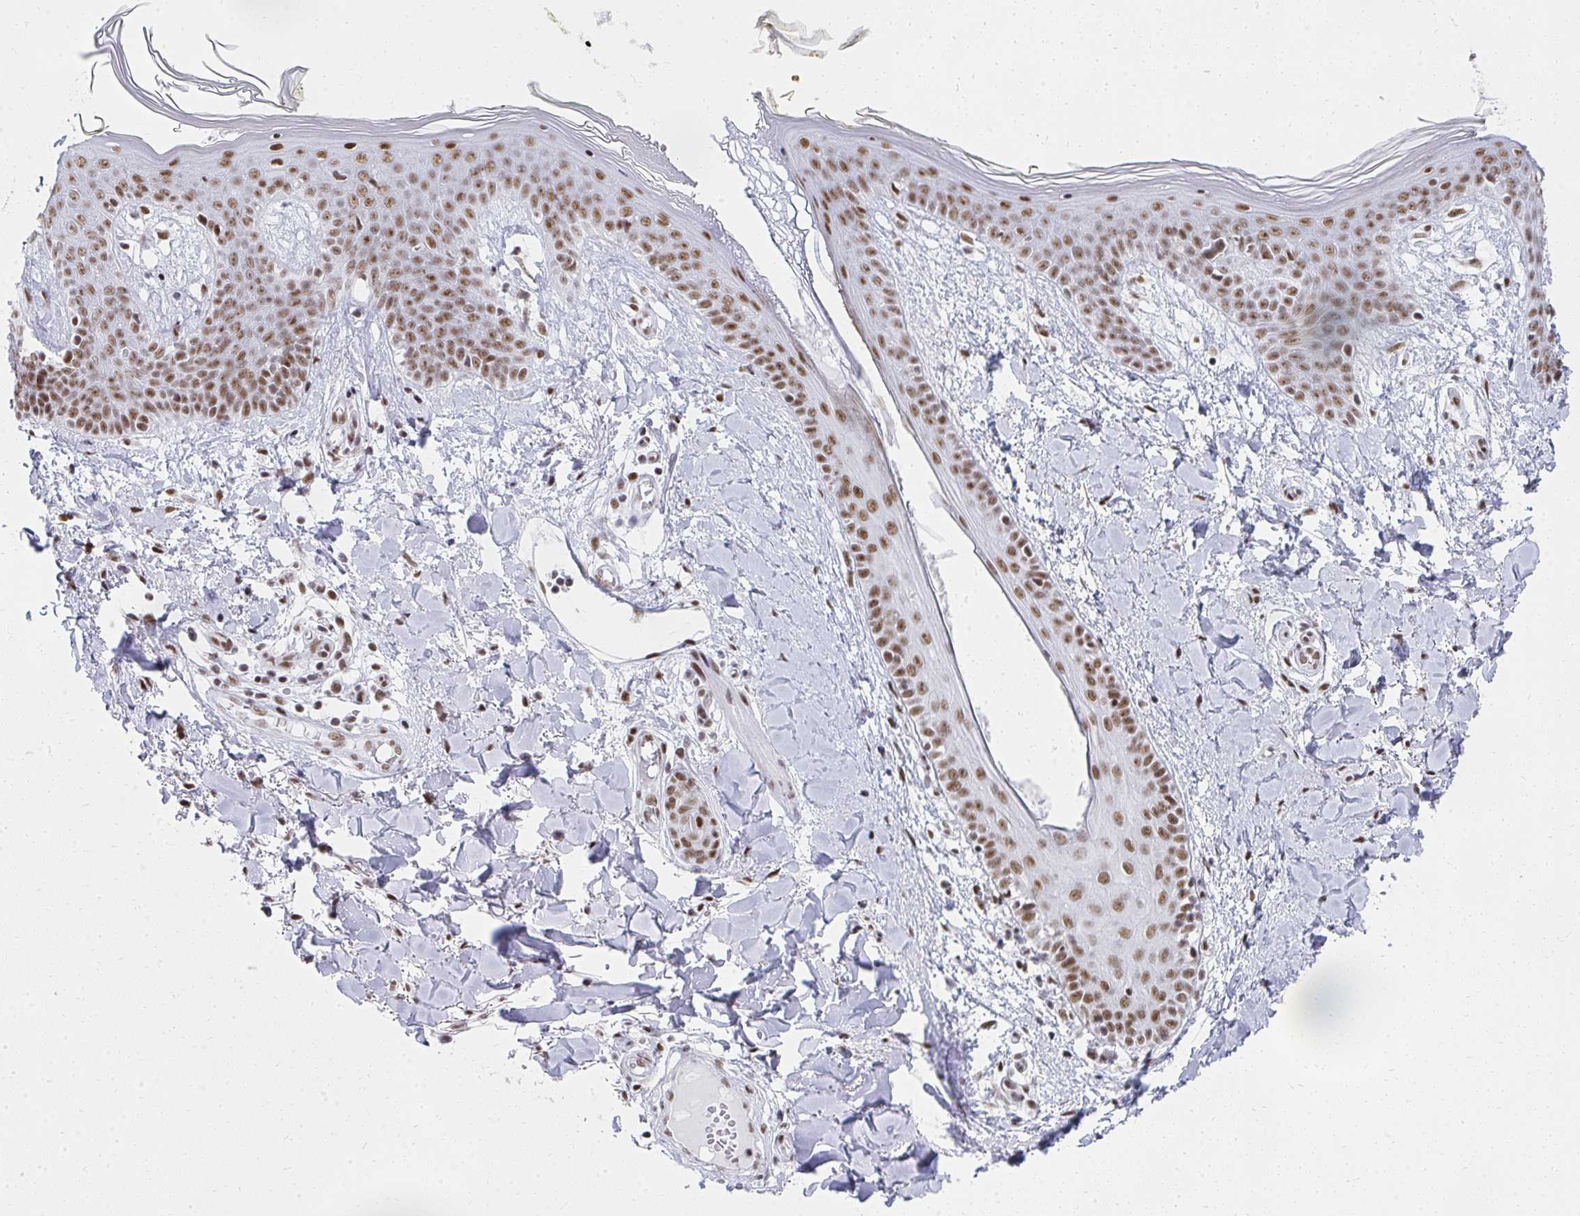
{"staining": {"intensity": "moderate", "quantity": ">75%", "location": "nuclear"}, "tissue": "skin", "cell_type": "Fibroblasts", "image_type": "normal", "snomed": [{"axis": "morphology", "description": "Normal tissue, NOS"}, {"axis": "topography", "description": "Skin"}], "caption": "IHC of benign skin exhibits medium levels of moderate nuclear staining in about >75% of fibroblasts.", "gene": "CREBBP", "patient": {"sex": "female", "age": 34}}